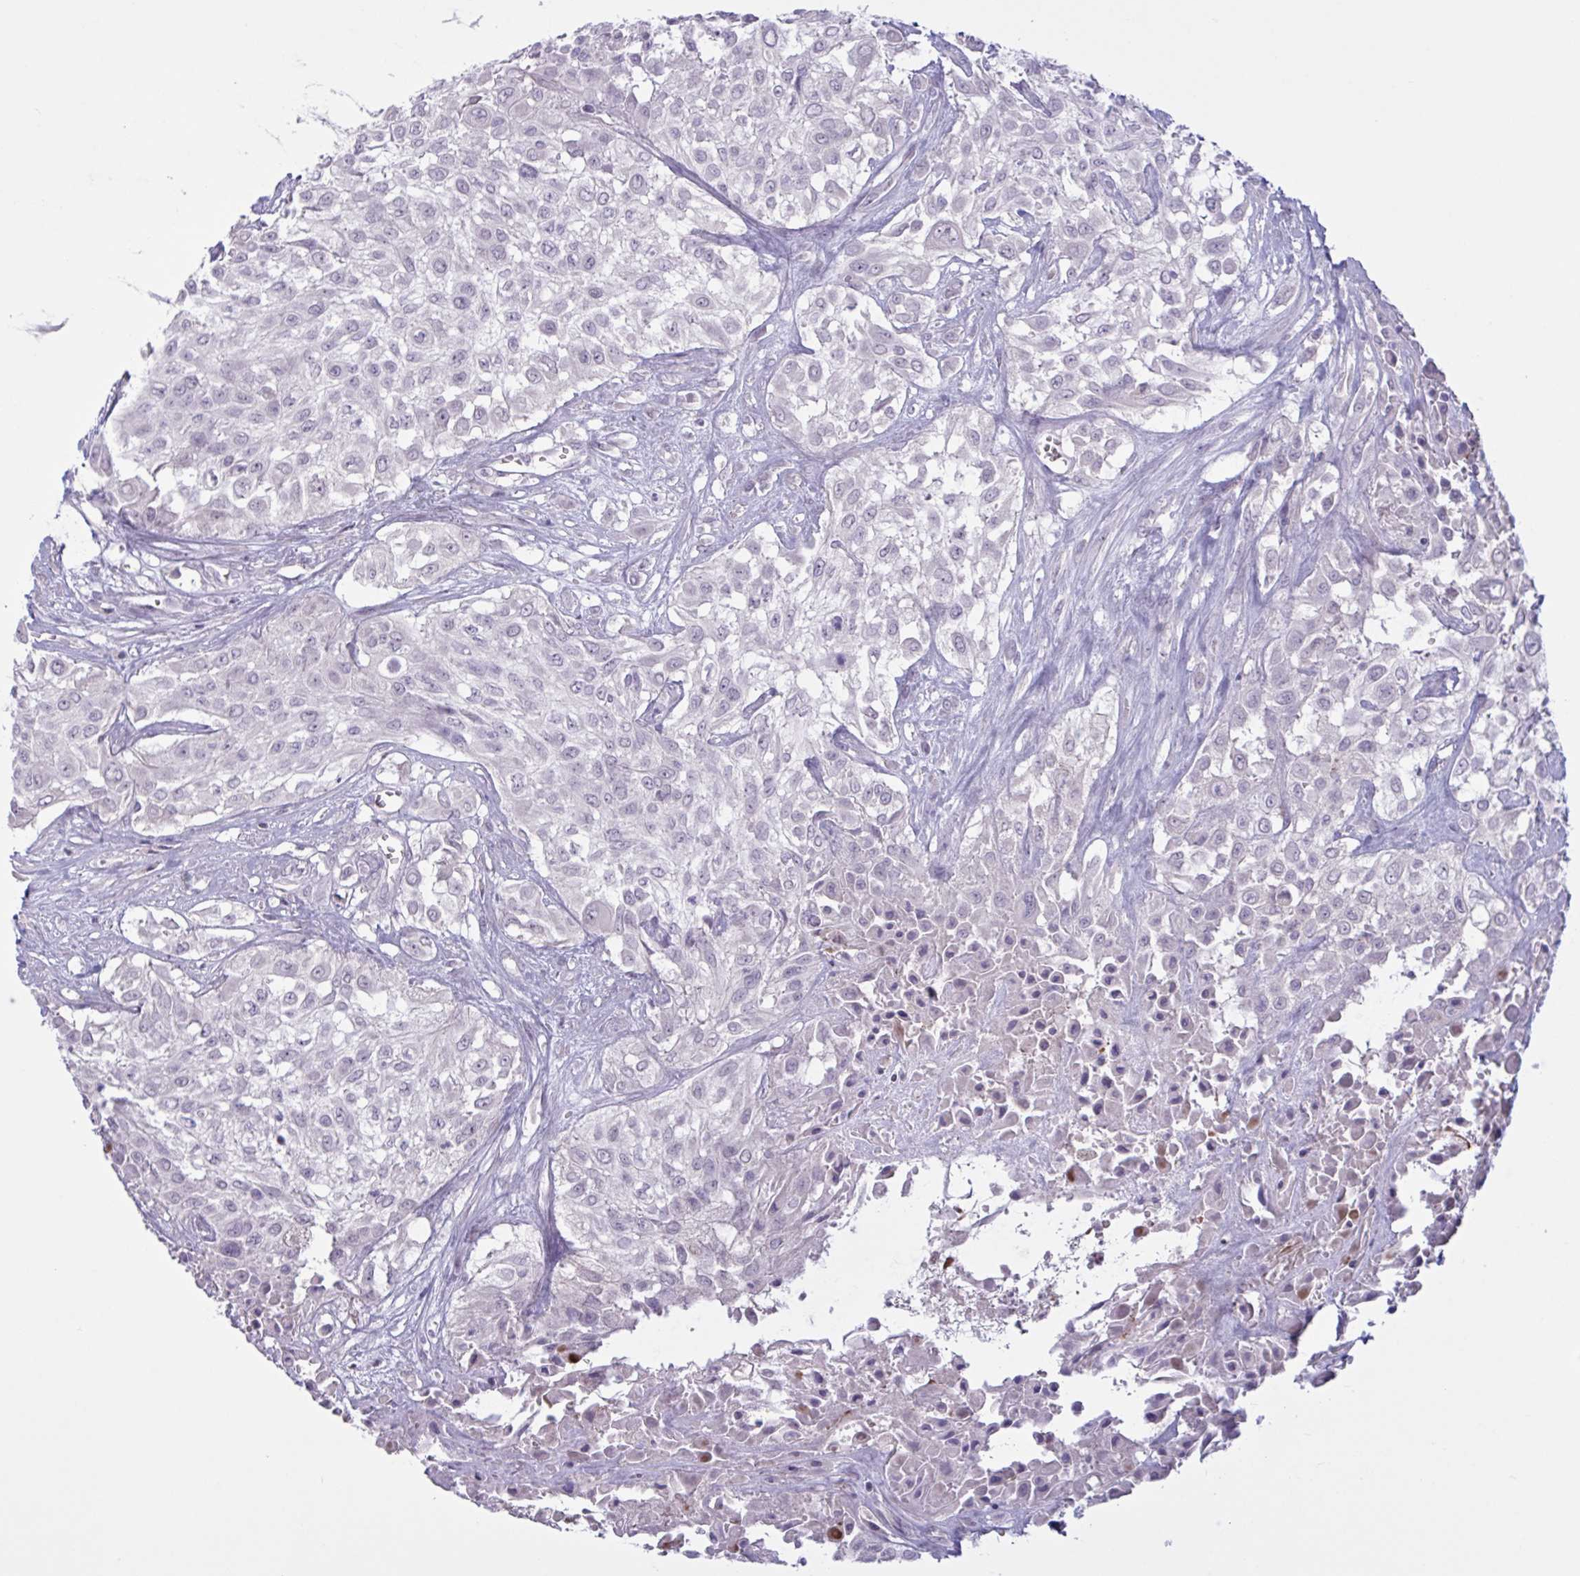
{"staining": {"intensity": "negative", "quantity": "none", "location": "none"}, "tissue": "urothelial cancer", "cell_type": "Tumor cells", "image_type": "cancer", "snomed": [{"axis": "morphology", "description": "Urothelial carcinoma, High grade"}, {"axis": "topography", "description": "Urinary bladder"}], "caption": "High magnification brightfield microscopy of urothelial carcinoma (high-grade) stained with DAB (brown) and counterstained with hematoxylin (blue): tumor cells show no significant positivity.", "gene": "RFPL4B", "patient": {"sex": "male", "age": 57}}